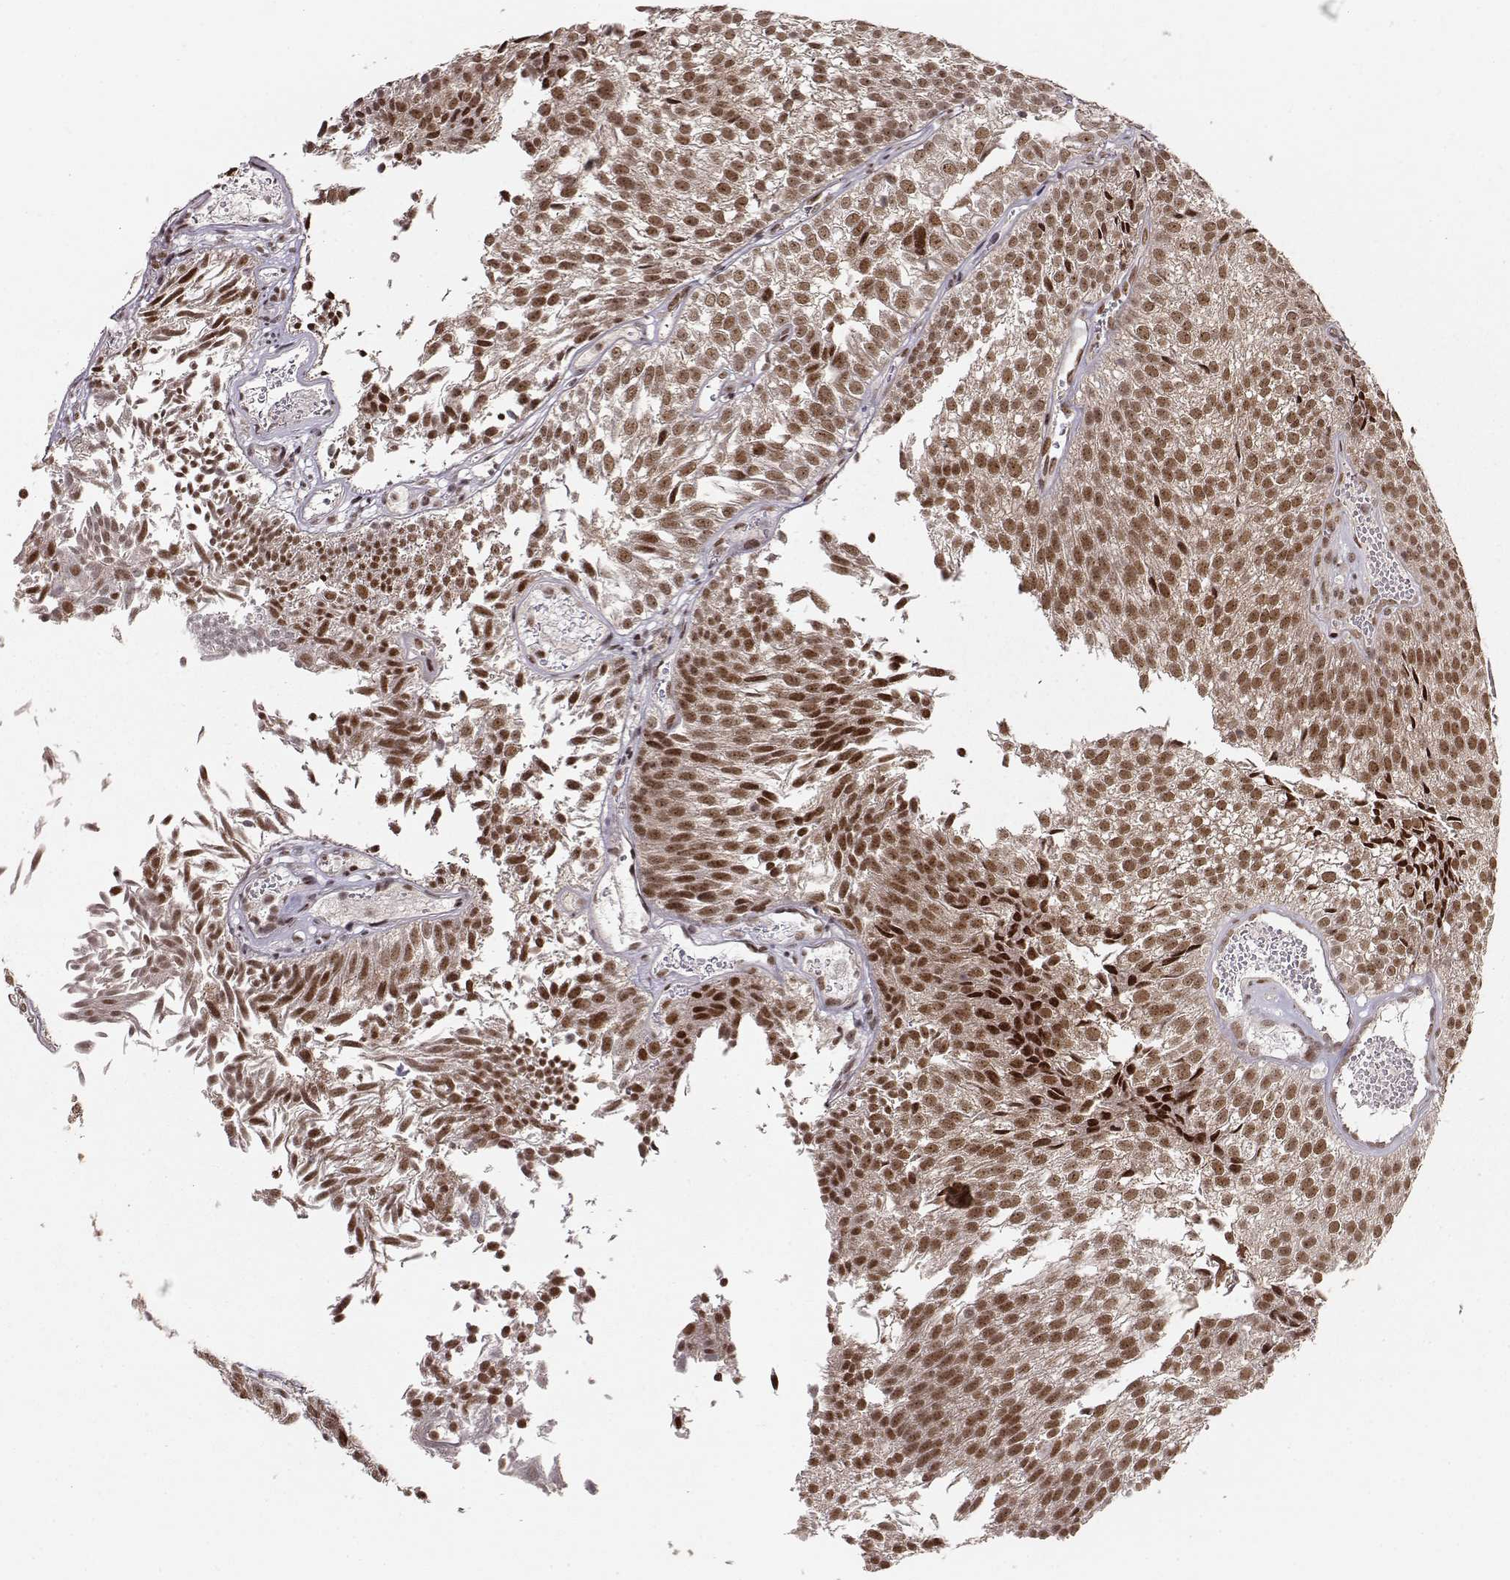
{"staining": {"intensity": "strong", "quantity": ">75%", "location": "nuclear"}, "tissue": "urothelial cancer", "cell_type": "Tumor cells", "image_type": "cancer", "snomed": [{"axis": "morphology", "description": "Urothelial carcinoma, Low grade"}, {"axis": "topography", "description": "Urinary bladder"}], "caption": "IHC of human urothelial cancer reveals high levels of strong nuclear expression in about >75% of tumor cells.", "gene": "CSNK2A1", "patient": {"sex": "male", "age": 52}}